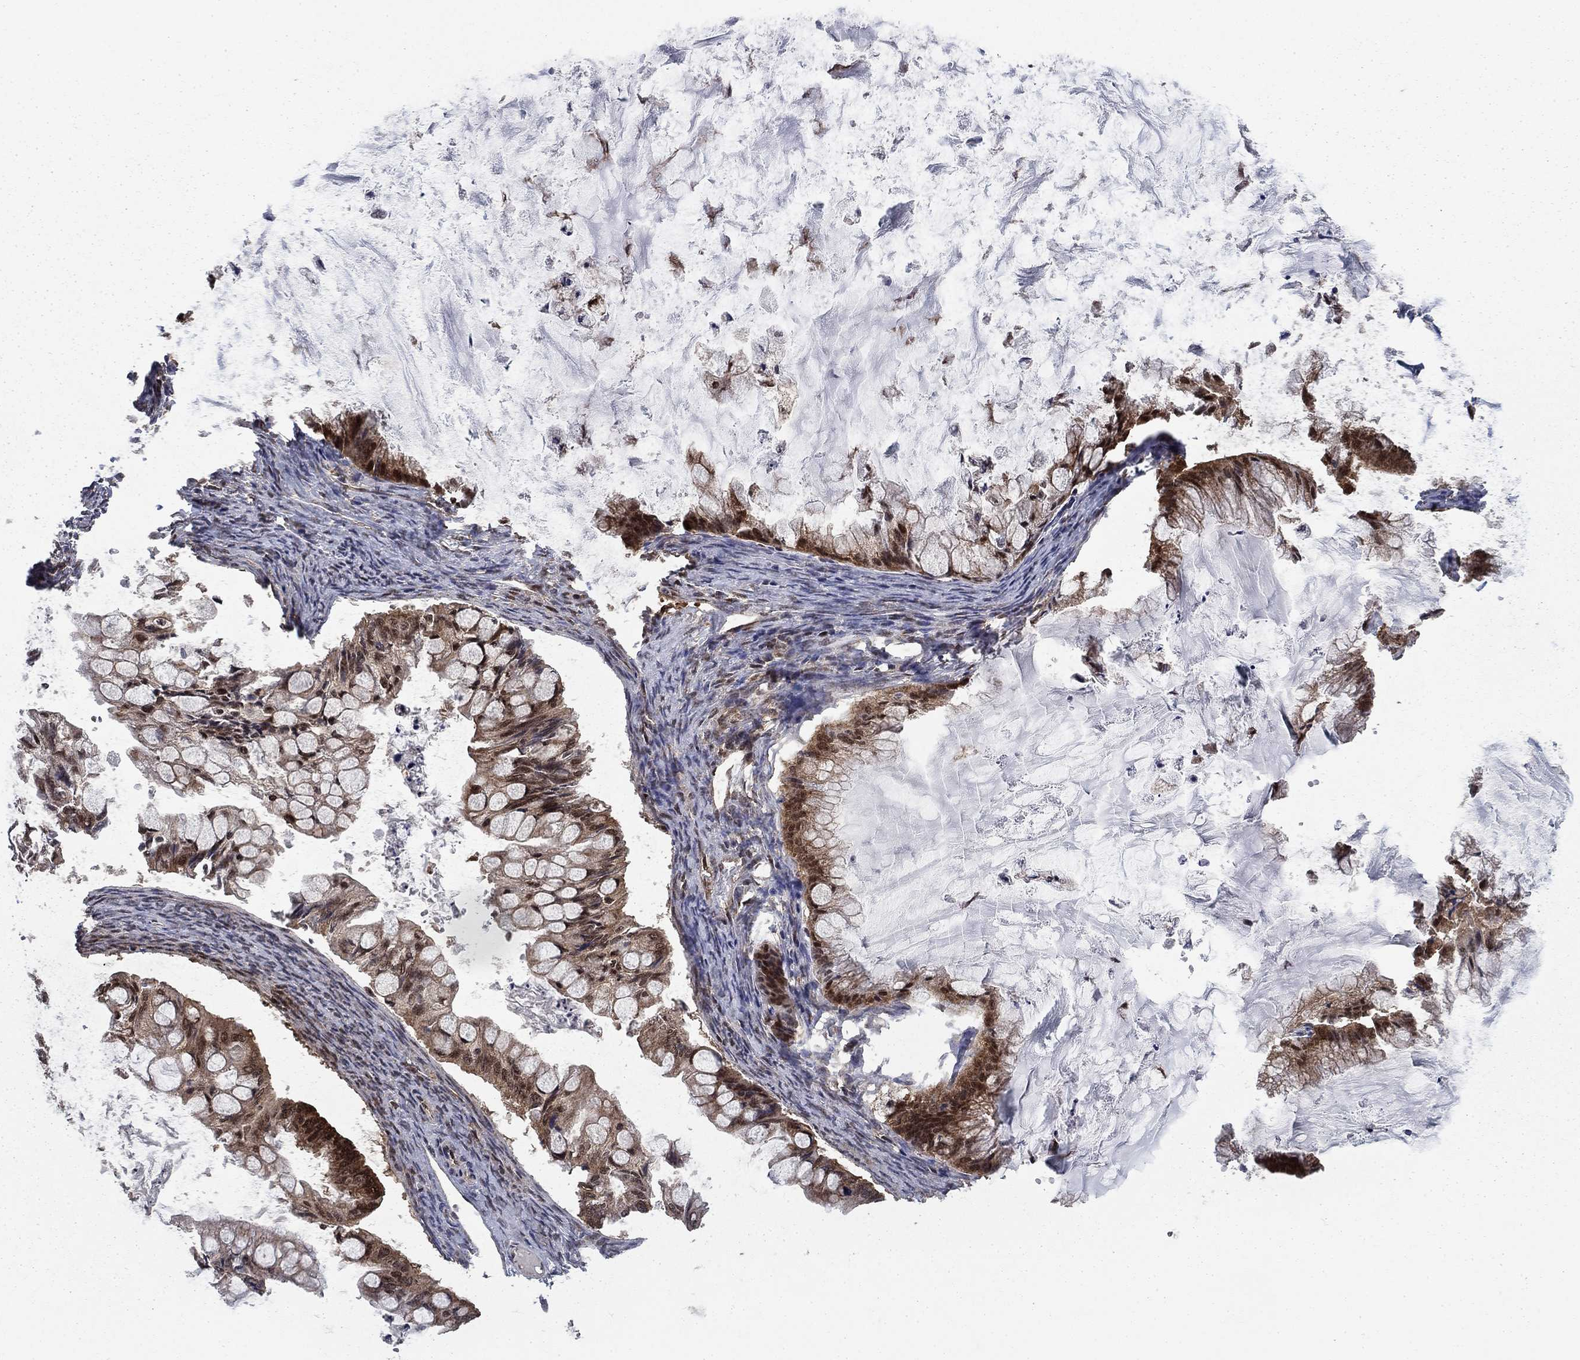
{"staining": {"intensity": "strong", "quantity": "25%-75%", "location": "cytoplasmic/membranous,nuclear"}, "tissue": "ovarian cancer", "cell_type": "Tumor cells", "image_type": "cancer", "snomed": [{"axis": "morphology", "description": "Cystadenocarcinoma, mucinous, NOS"}, {"axis": "topography", "description": "Ovary"}], "caption": "Immunohistochemistry staining of ovarian cancer, which displays high levels of strong cytoplasmic/membranous and nuclear expression in approximately 25%-75% of tumor cells indicating strong cytoplasmic/membranous and nuclear protein staining. The staining was performed using DAB (3,3'-diaminobenzidine) (brown) for protein detection and nuclei were counterstained in hematoxylin (blue).", "gene": "DNAJA1", "patient": {"sex": "female", "age": 57}}